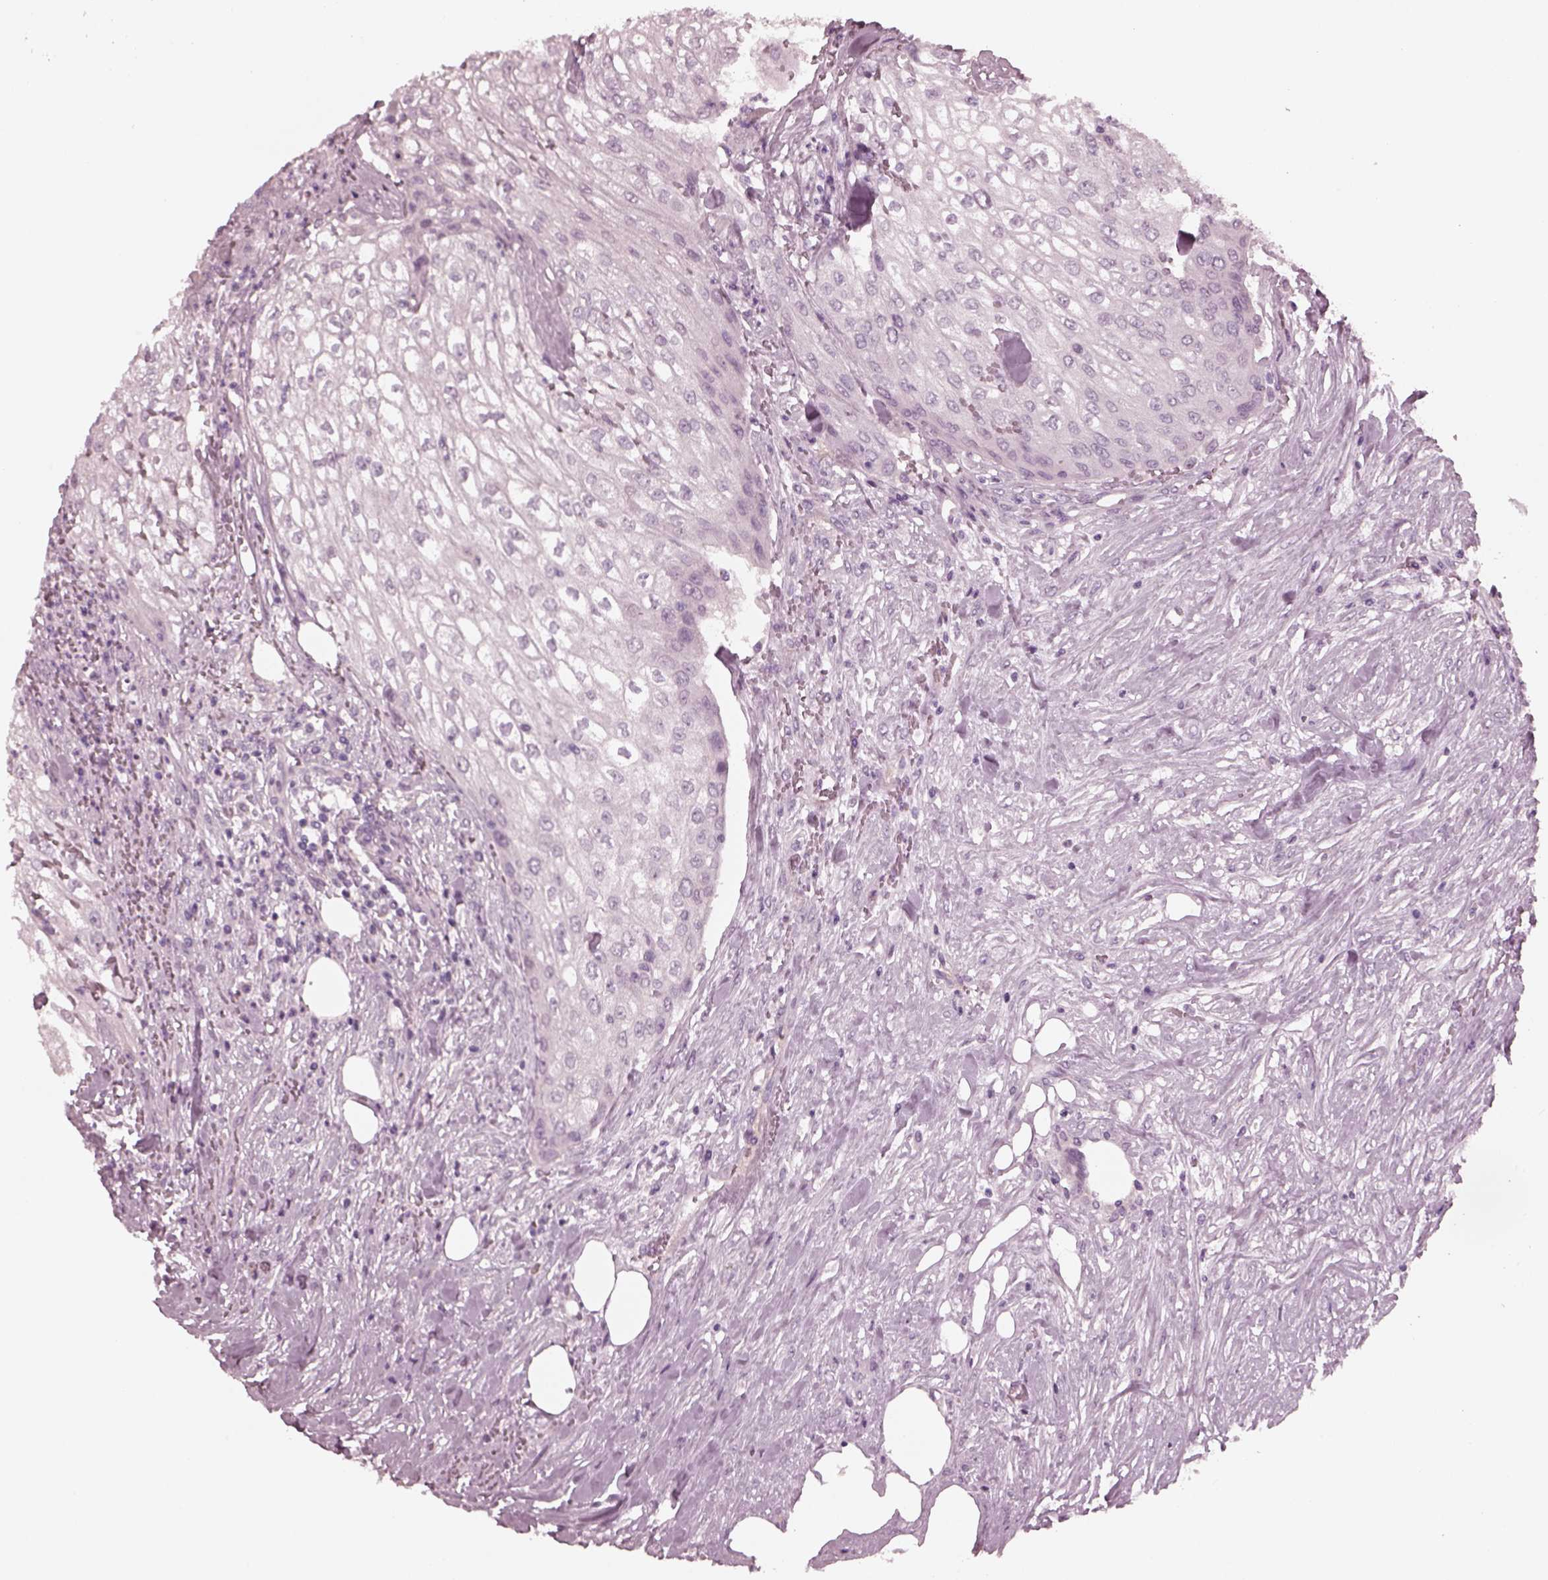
{"staining": {"intensity": "negative", "quantity": "none", "location": "none"}, "tissue": "urothelial cancer", "cell_type": "Tumor cells", "image_type": "cancer", "snomed": [{"axis": "morphology", "description": "Urothelial carcinoma, High grade"}, {"axis": "topography", "description": "Urinary bladder"}], "caption": "Immunohistochemistry of human high-grade urothelial carcinoma displays no staining in tumor cells.", "gene": "YY2", "patient": {"sex": "male", "age": 62}}